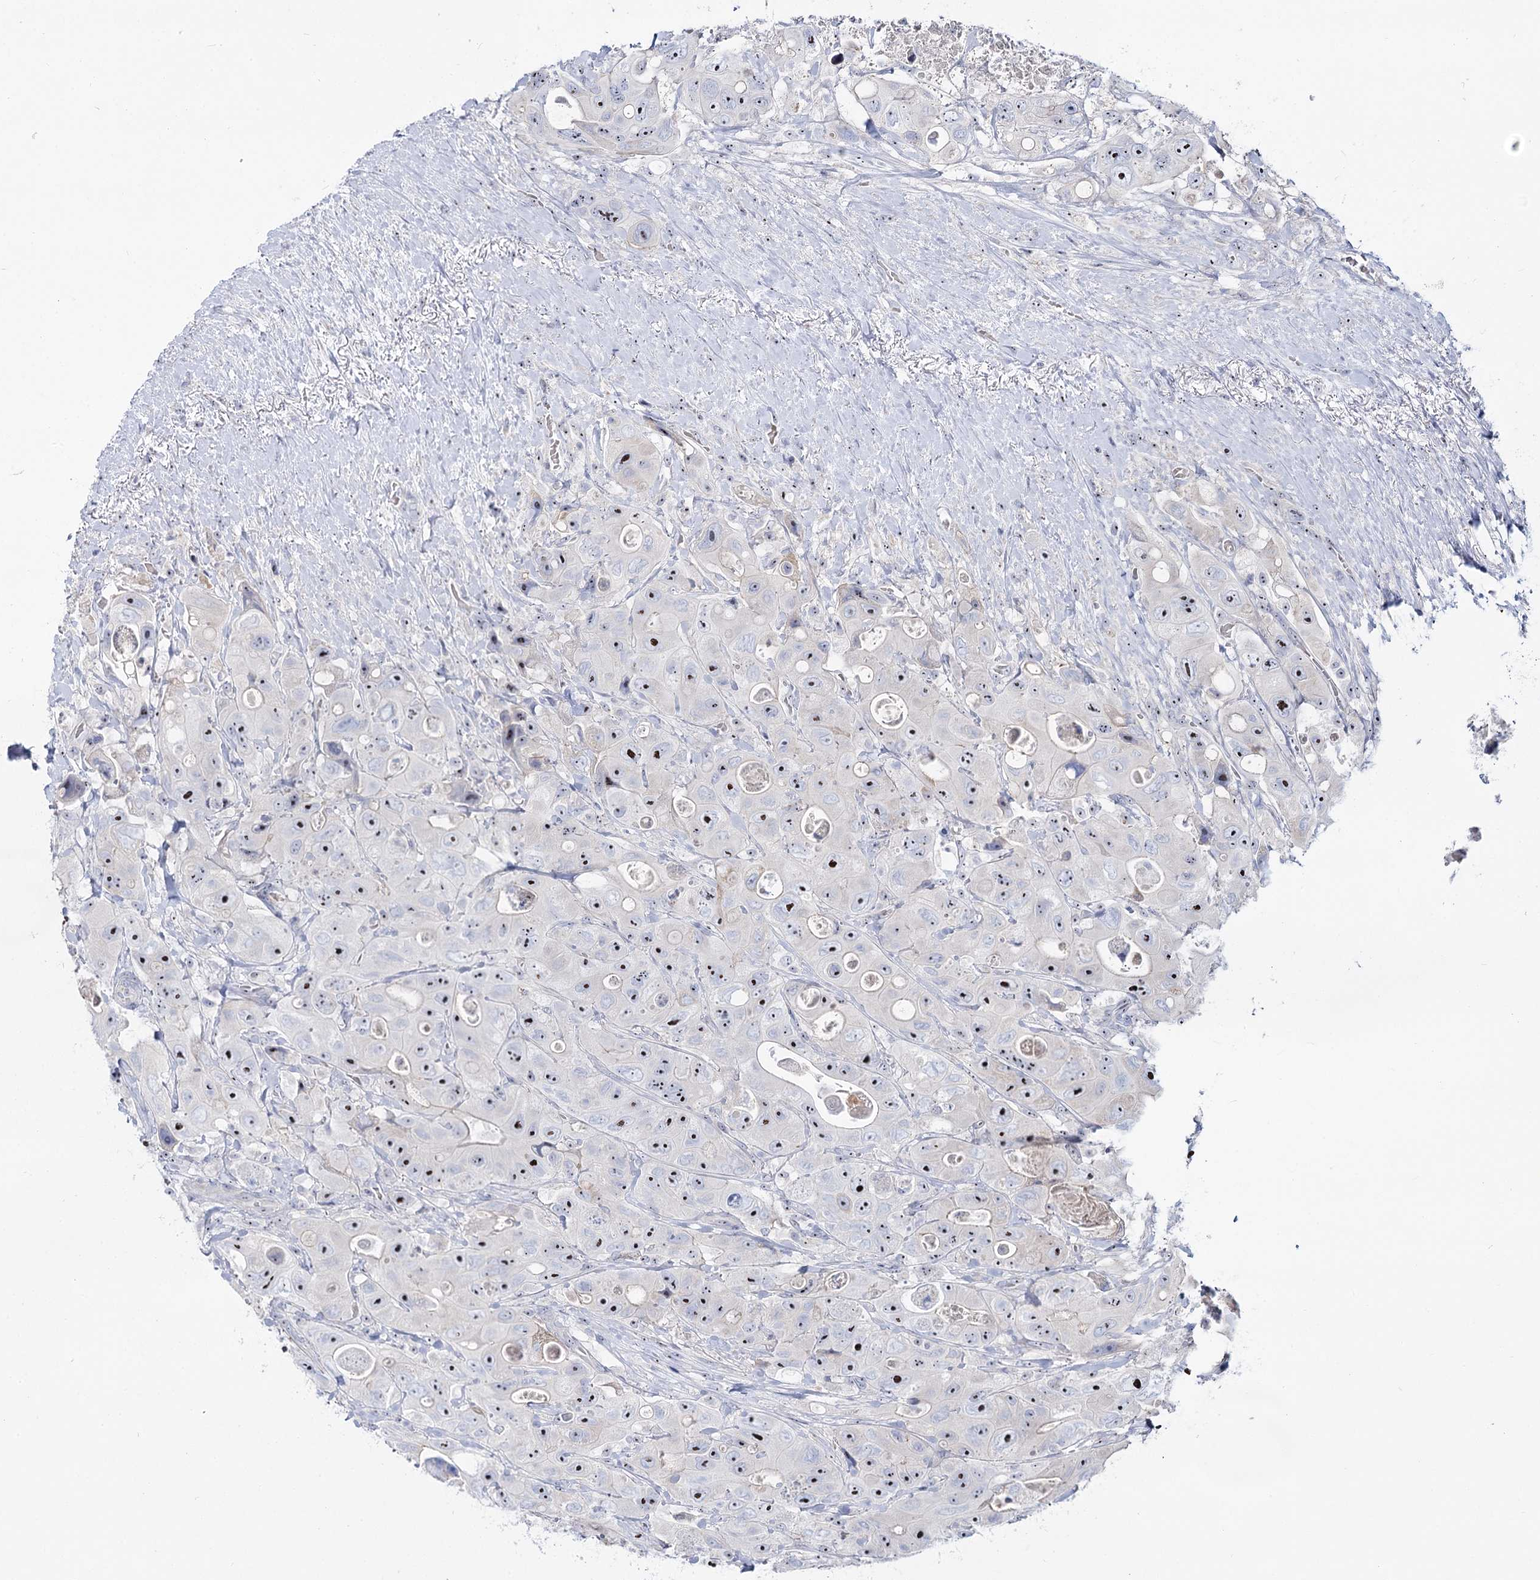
{"staining": {"intensity": "weak", "quantity": "25%-75%", "location": "nuclear"}, "tissue": "colorectal cancer", "cell_type": "Tumor cells", "image_type": "cancer", "snomed": [{"axis": "morphology", "description": "Adenocarcinoma, NOS"}, {"axis": "topography", "description": "Colon"}], "caption": "A low amount of weak nuclear staining is seen in approximately 25%-75% of tumor cells in colorectal adenocarcinoma tissue.", "gene": "SUOX", "patient": {"sex": "female", "age": 46}}